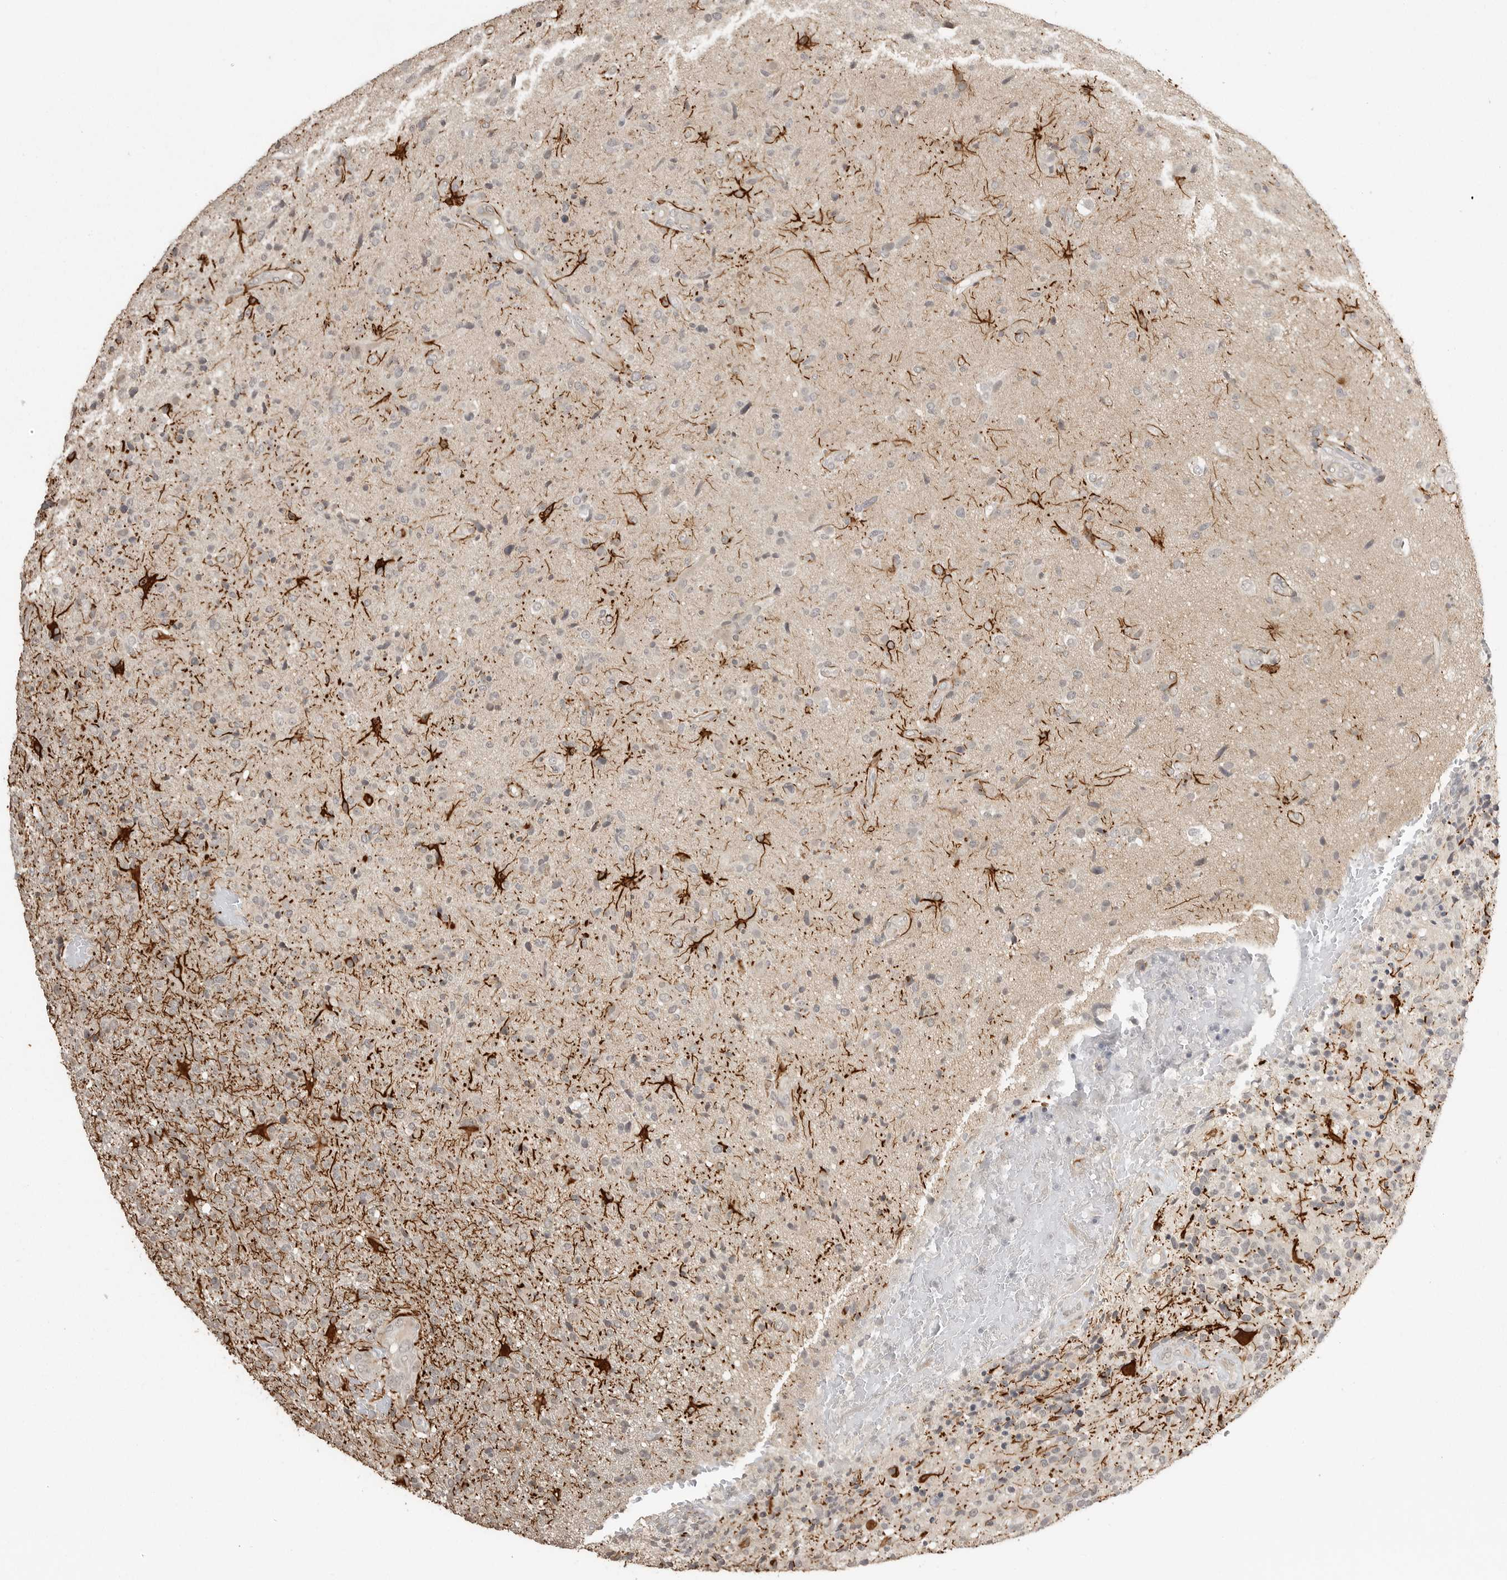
{"staining": {"intensity": "negative", "quantity": "none", "location": "none"}, "tissue": "glioma", "cell_type": "Tumor cells", "image_type": "cancer", "snomed": [{"axis": "morphology", "description": "Glioma, malignant, High grade"}, {"axis": "topography", "description": "Brain"}], "caption": "Human high-grade glioma (malignant) stained for a protein using immunohistochemistry displays no expression in tumor cells.", "gene": "SMG8", "patient": {"sex": "male", "age": 72}}